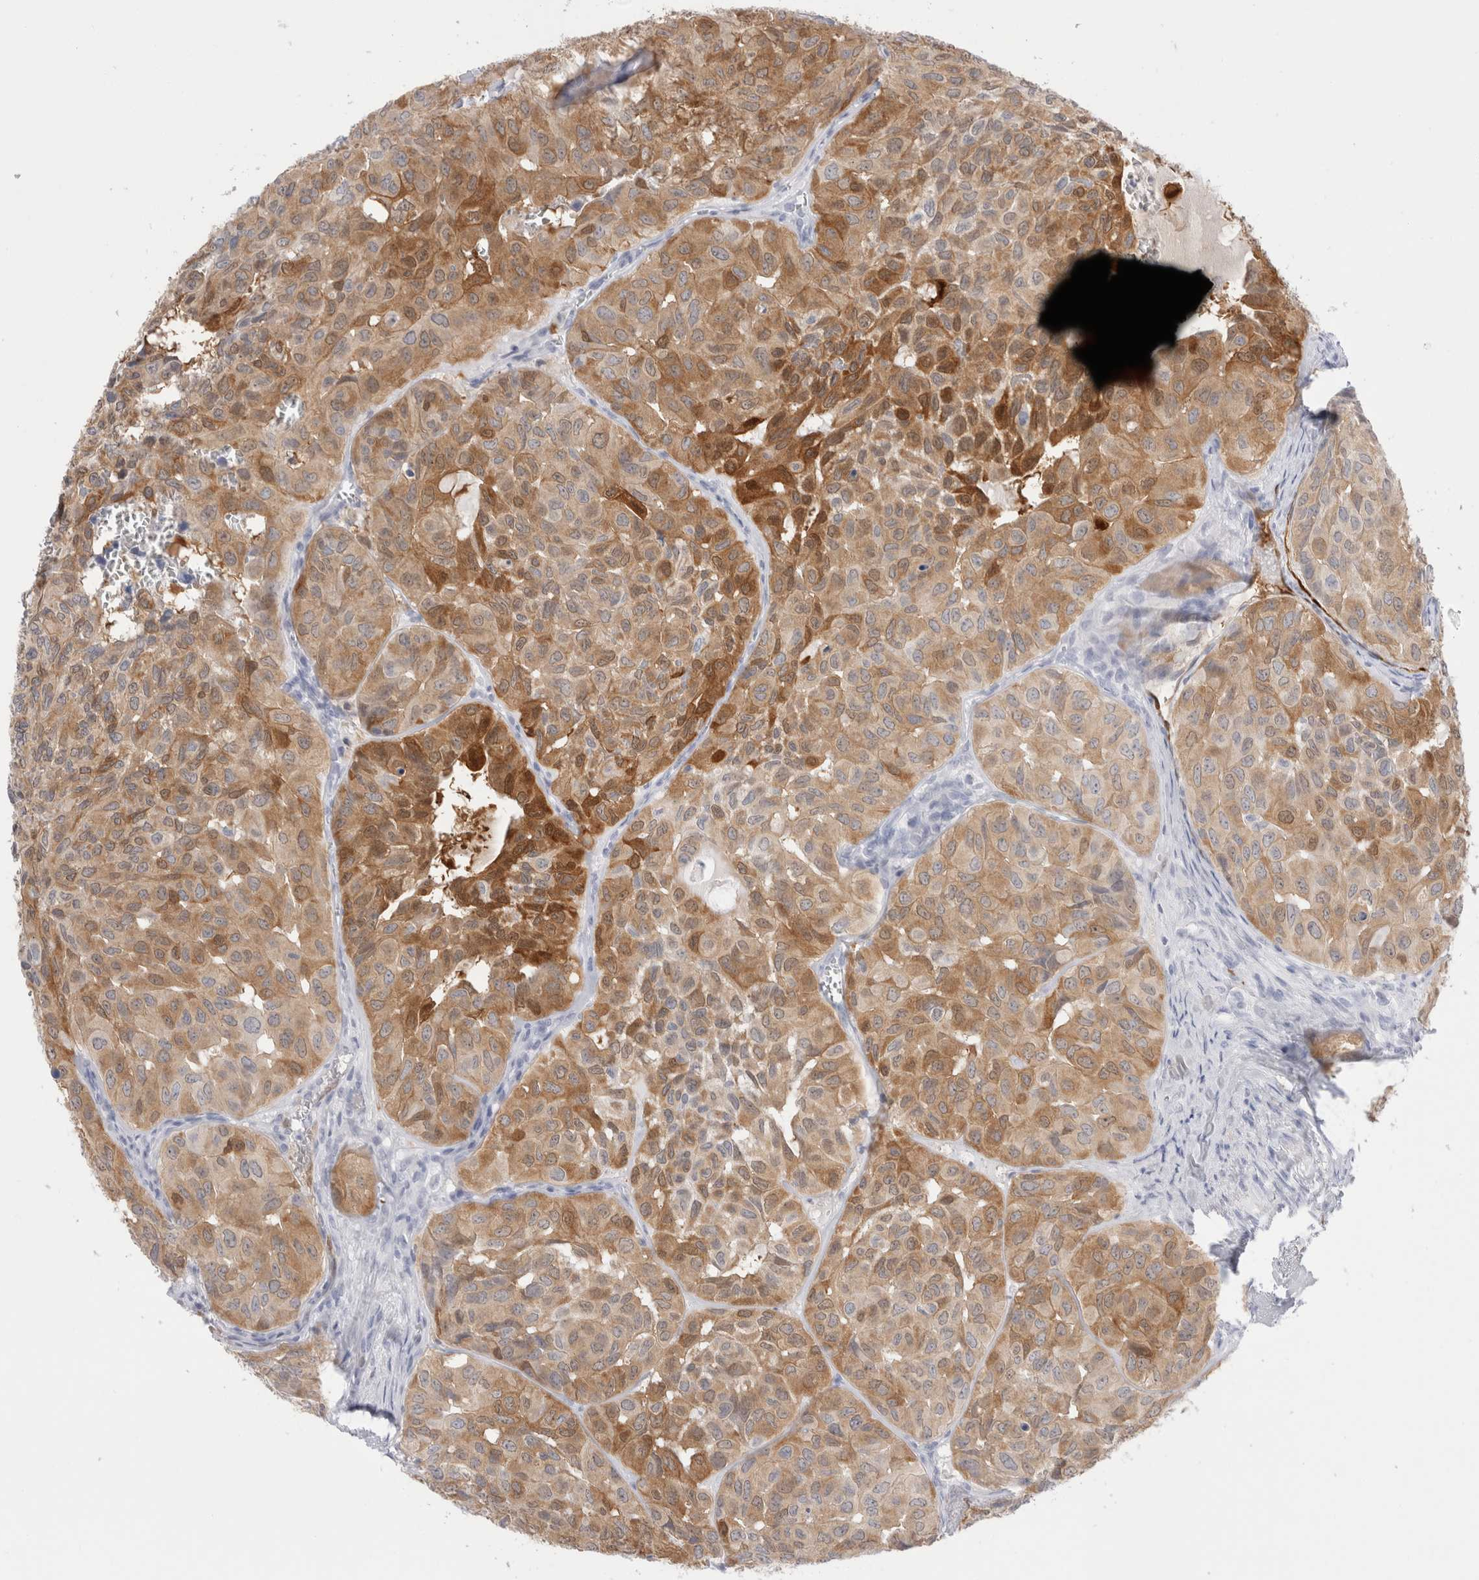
{"staining": {"intensity": "moderate", "quantity": ">75%", "location": "cytoplasmic/membranous"}, "tissue": "head and neck cancer", "cell_type": "Tumor cells", "image_type": "cancer", "snomed": [{"axis": "morphology", "description": "Adenocarcinoma, NOS"}, {"axis": "topography", "description": "Salivary gland, NOS"}, {"axis": "topography", "description": "Head-Neck"}], "caption": "Immunohistochemistry (IHC) photomicrograph of human head and neck cancer (adenocarcinoma) stained for a protein (brown), which demonstrates medium levels of moderate cytoplasmic/membranous staining in about >75% of tumor cells.", "gene": "NAPEPLD", "patient": {"sex": "female", "age": 76}}